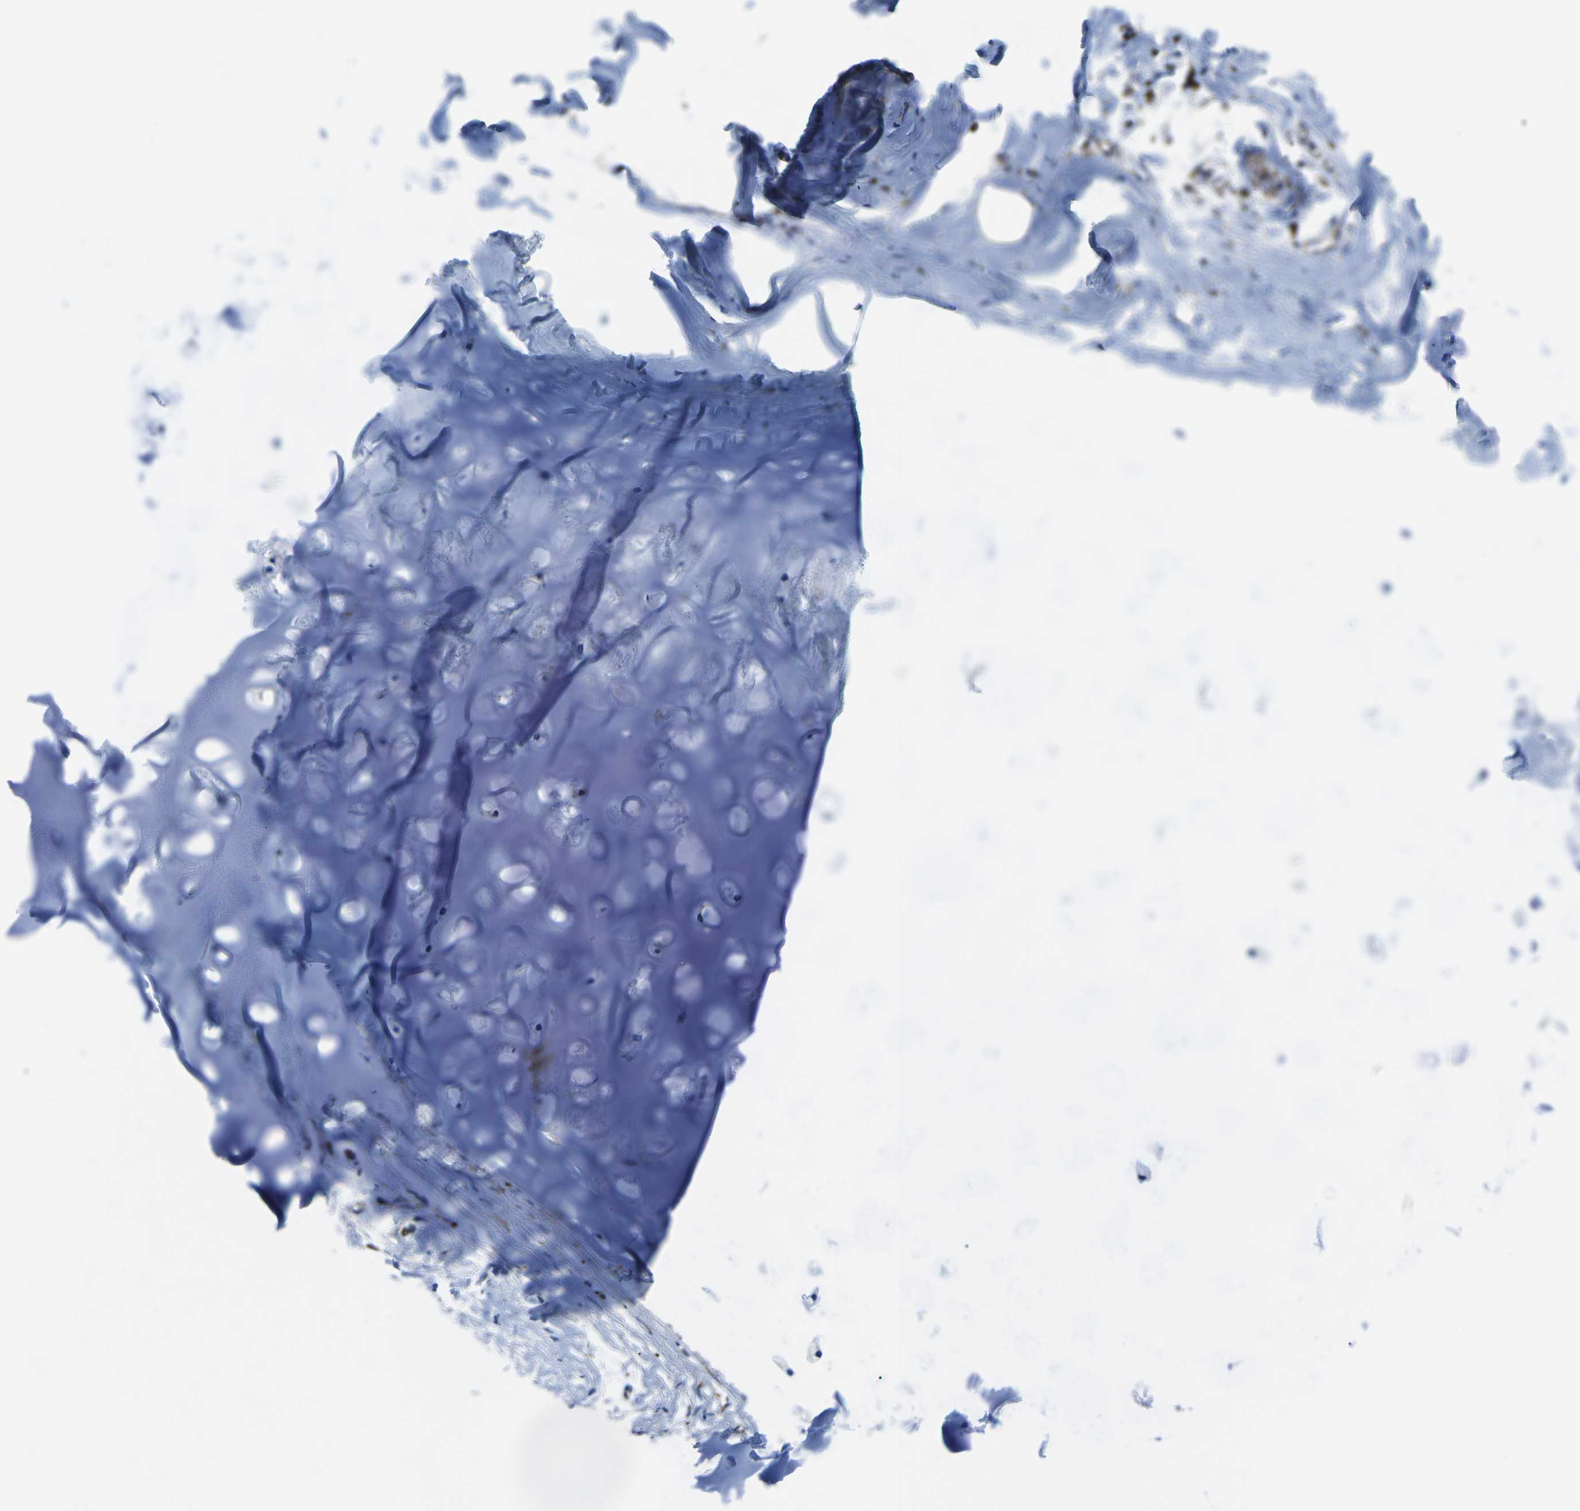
{"staining": {"intensity": "moderate", "quantity": "25%-75%", "location": "cytoplasmic/membranous"}, "tissue": "adipose tissue", "cell_type": "Adipocytes", "image_type": "normal", "snomed": [{"axis": "morphology", "description": "Normal tissue, NOS"}, {"axis": "topography", "description": "Cartilage tissue"}, {"axis": "topography", "description": "Bronchus"}], "caption": "An immunohistochemistry (IHC) photomicrograph of unremarkable tissue is shown. Protein staining in brown shows moderate cytoplasmic/membranous positivity in adipose tissue within adipocytes.", "gene": "MT", "patient": {"sex": "female", "age": 53}}